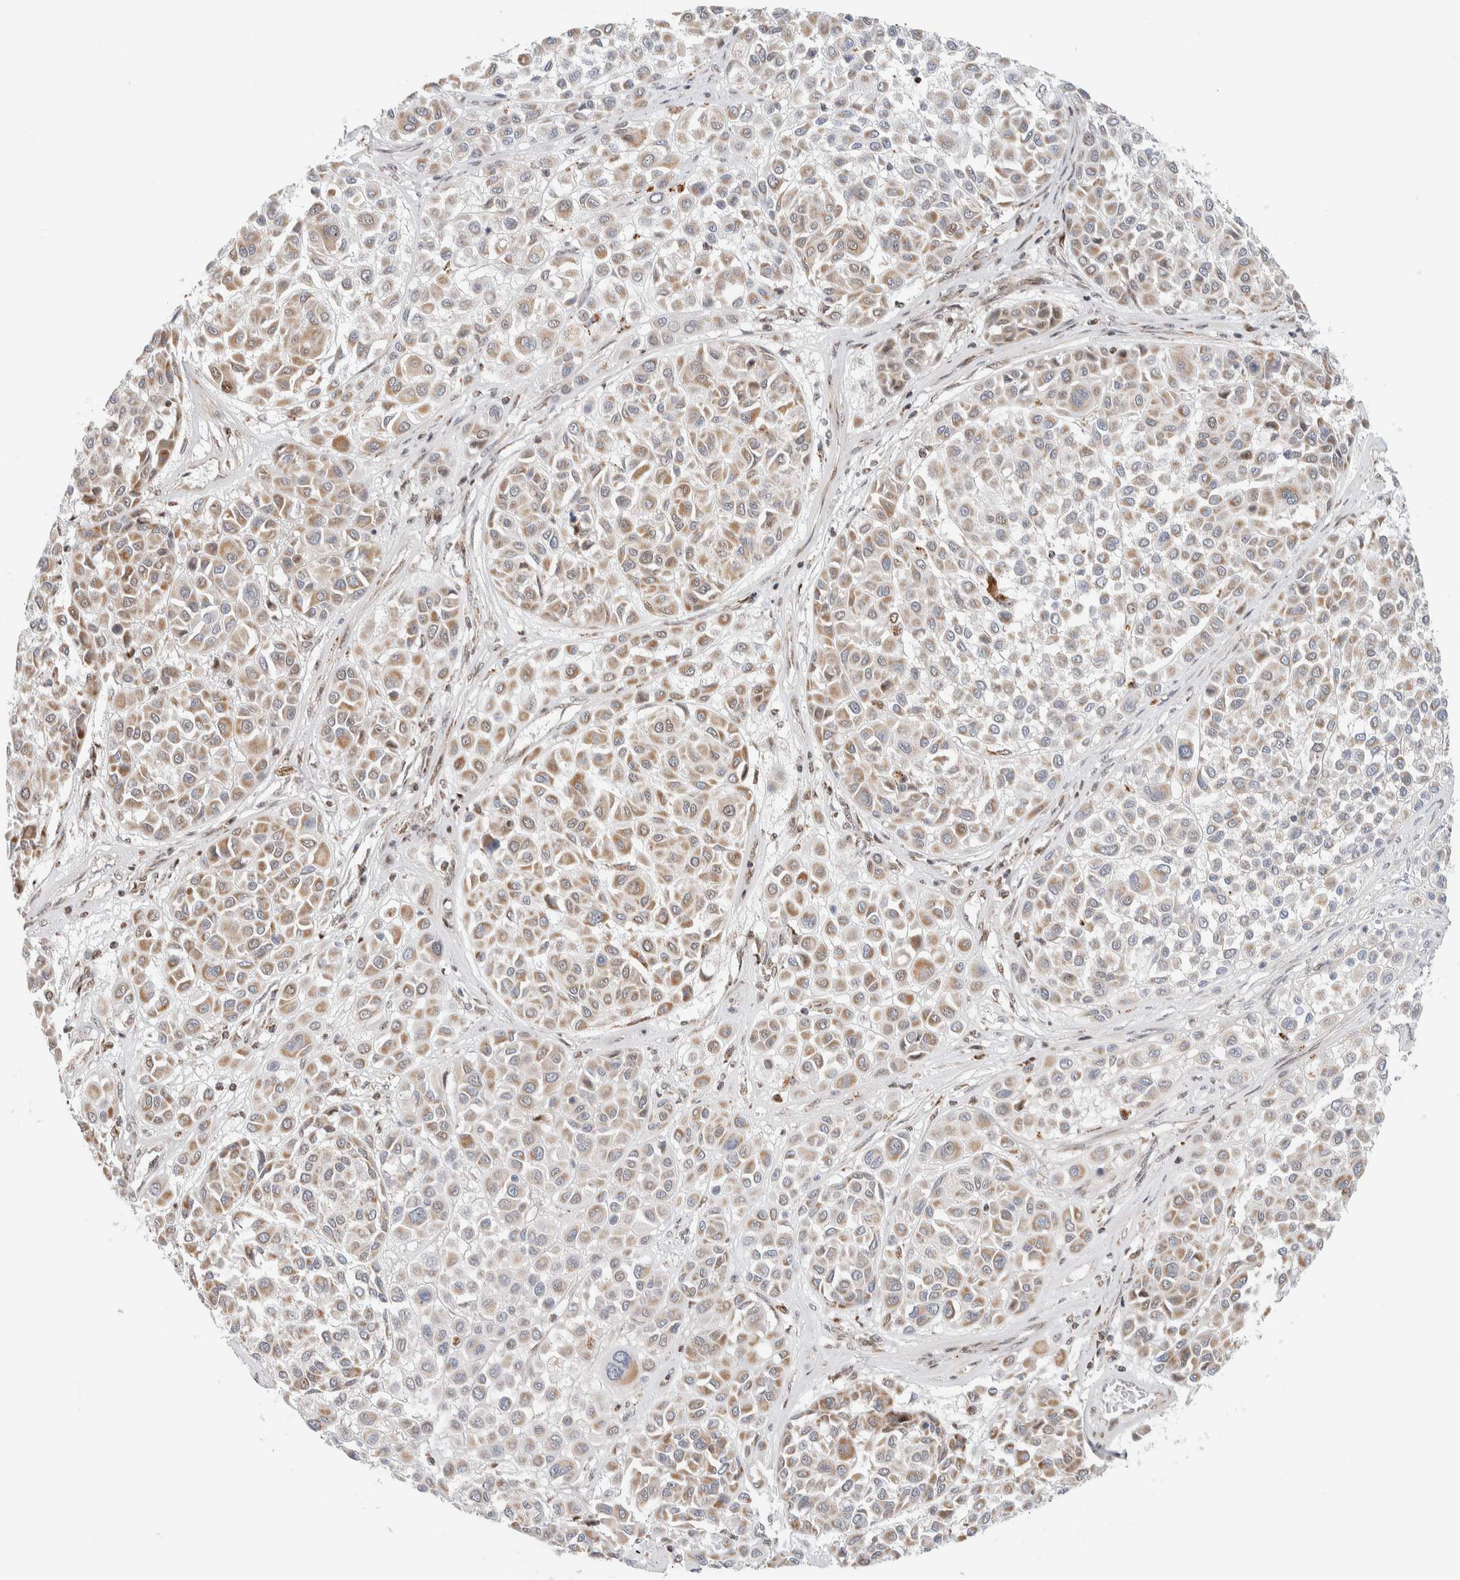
{"staining": {"intensity": "moderate", "quantity": "25%-75%", "location": "cytoplasmic/membranous"}, "tissue": "melanoma", "cell_type": "Tumor cells", "image_type": "cancer", "snomed": [{"axis": "morphology", "description": "Malignant melanoma, Metastatic site"}, {"axis": "topography", "description": "Soft tissue"}], "caption": "Immunohistochemistry (IHC) (DAB (3,3'-diaminobenzidine)) staining of melanoma exhibits moderate cytoplasmic/membranous protein expression in approximately 25%-75% of tumor cells. Immunohistochemistry stains the protein of interest in brown and the nuclei are stained blue.", "gene": "TSPAN32", "patient": {"sex": "male", "age": 41}}